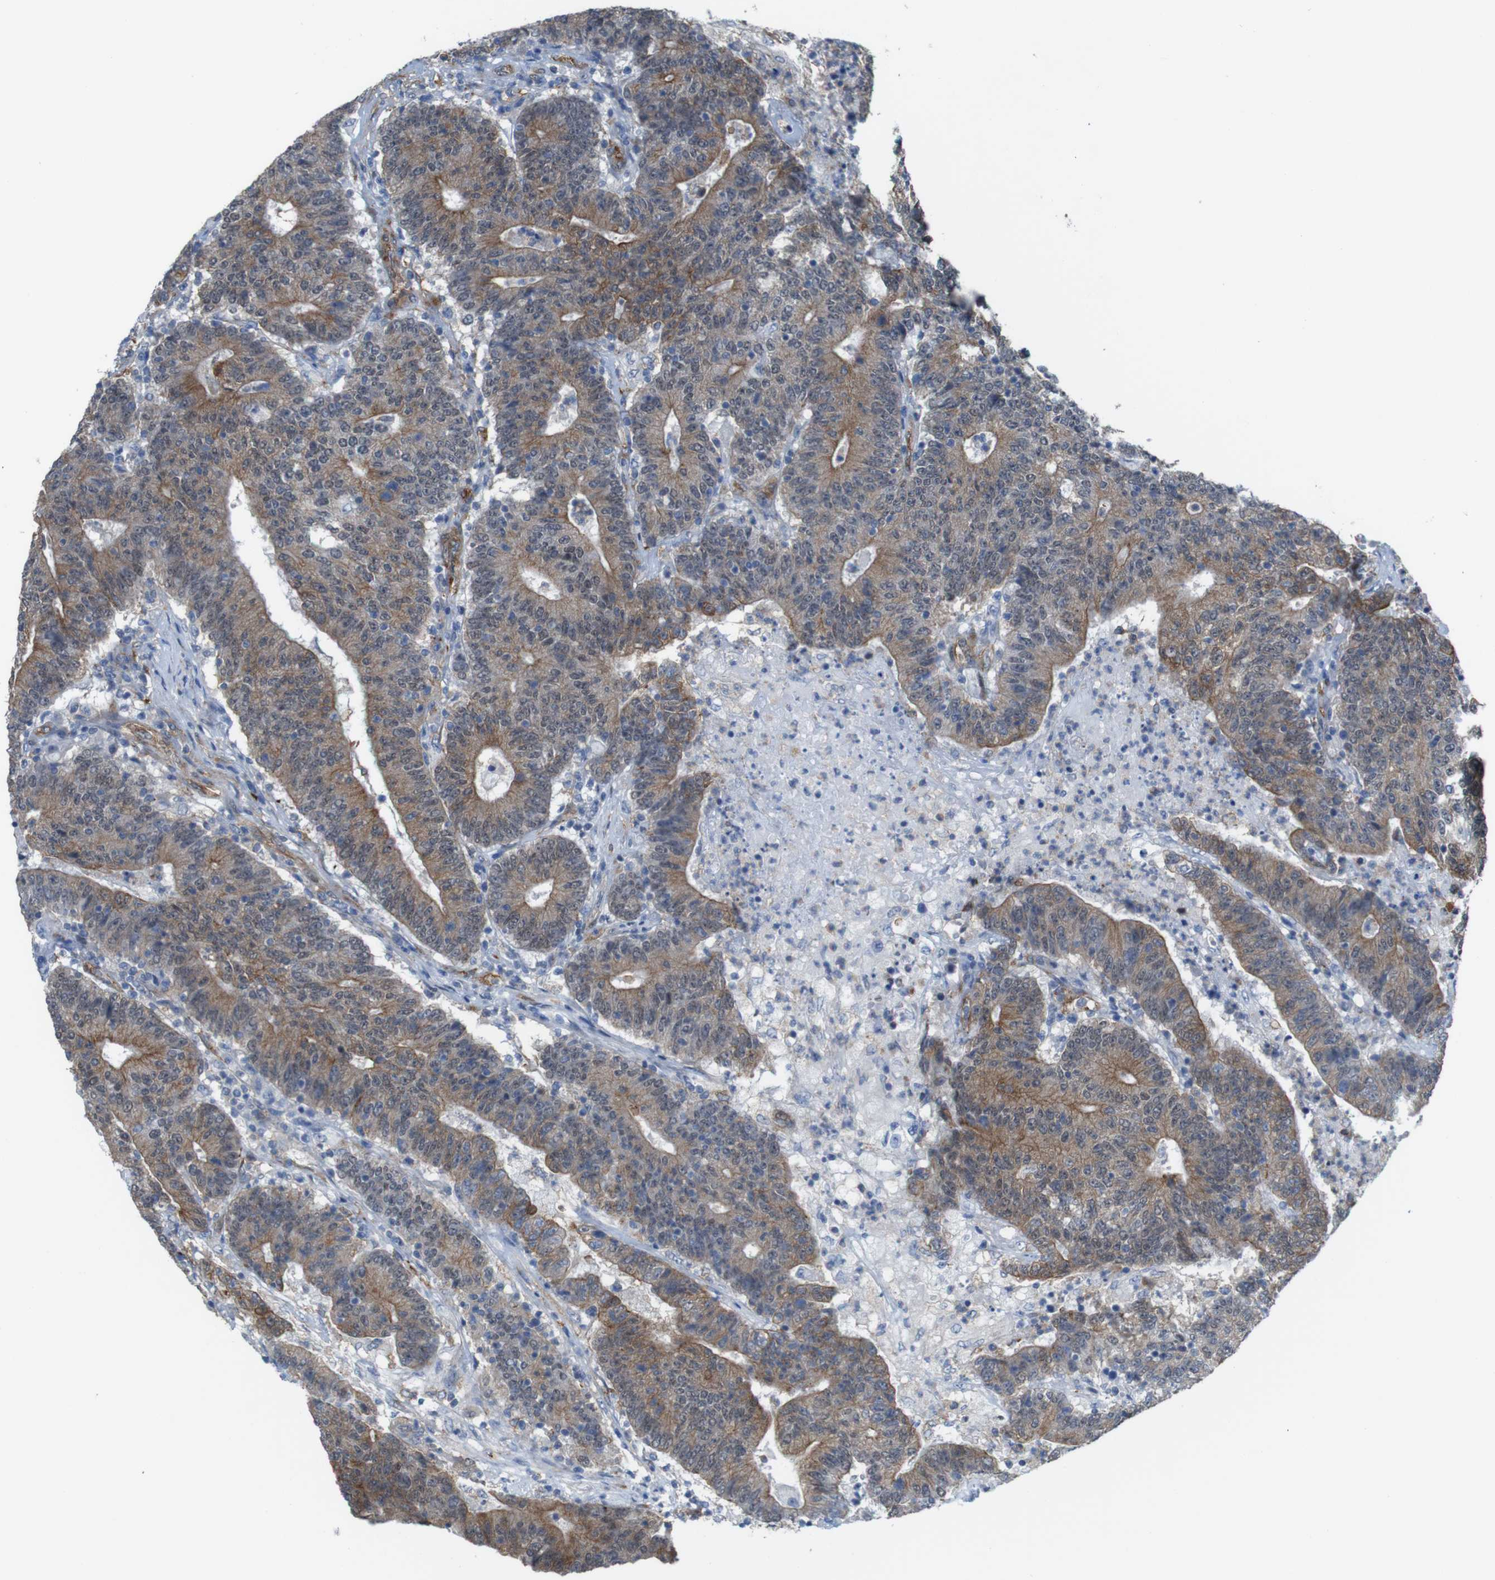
{"staining": {"intensity": "moderate", "quantity": ">75%", "location": "cytoplasmic/membranous"}, "tissue": "colorectal cancer", "cell_type": "Tumor cells", "image_type": "cancer", "snomed": [{"axis": "morphology", "description": "Normal tissue, NOS"}, {"axis": "morphology", "description": "Adenocarcinoma, NOS"}, {"axis": "topography", "description": "Colon"}], "caption": "Moderate cytoplasmic/membranous protein positivity is present in about >75% of tumor cells in colorectal cancer. The staining was performed using DAB (3,3'-diaminobenzidine), with brown indicating positive protein expression. Nuclei are stained blue with hematoxylin.", "gene": "PTGER4", "patient": {"sex": "female", "age": 75}}